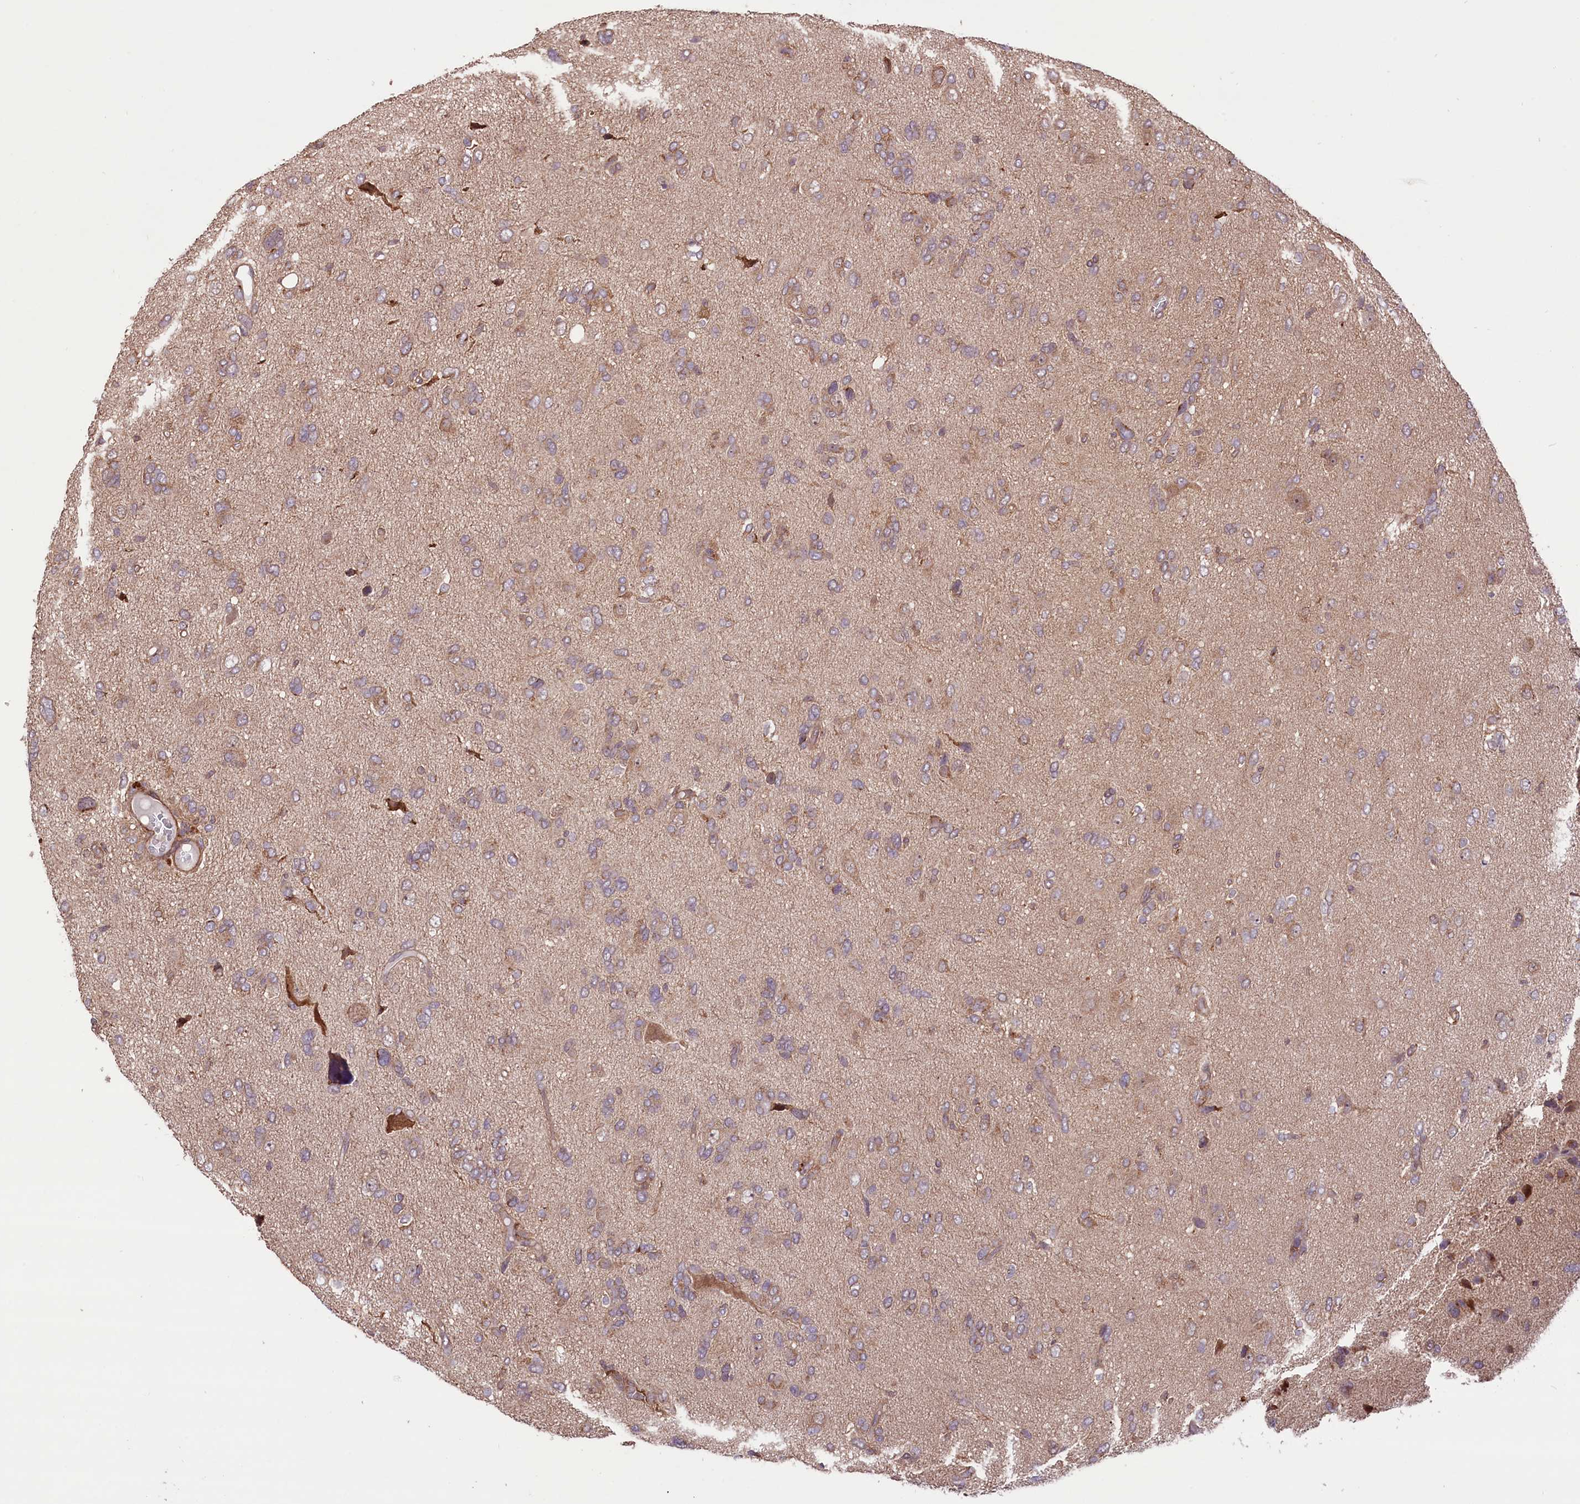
{"staining": {"intensity": "weak", "quantity": ">75%", "location": "cytoplasmic/membranous"}, "tissue": "glioma", "cell_type": "Tumor cells", "image_type": "cancer", "snomed": [{"axis": "morphology", "description": "Glioma, malignant, High grade"}, {"axis": "topography", "description": "Brain"}], "caption": "Protein staining displays weak cytoplasmic/membranous expression in about >75% of tumor cells in glioma.", "gene": "HDAC5", "patient": {"sex": "female", "age": 59}}